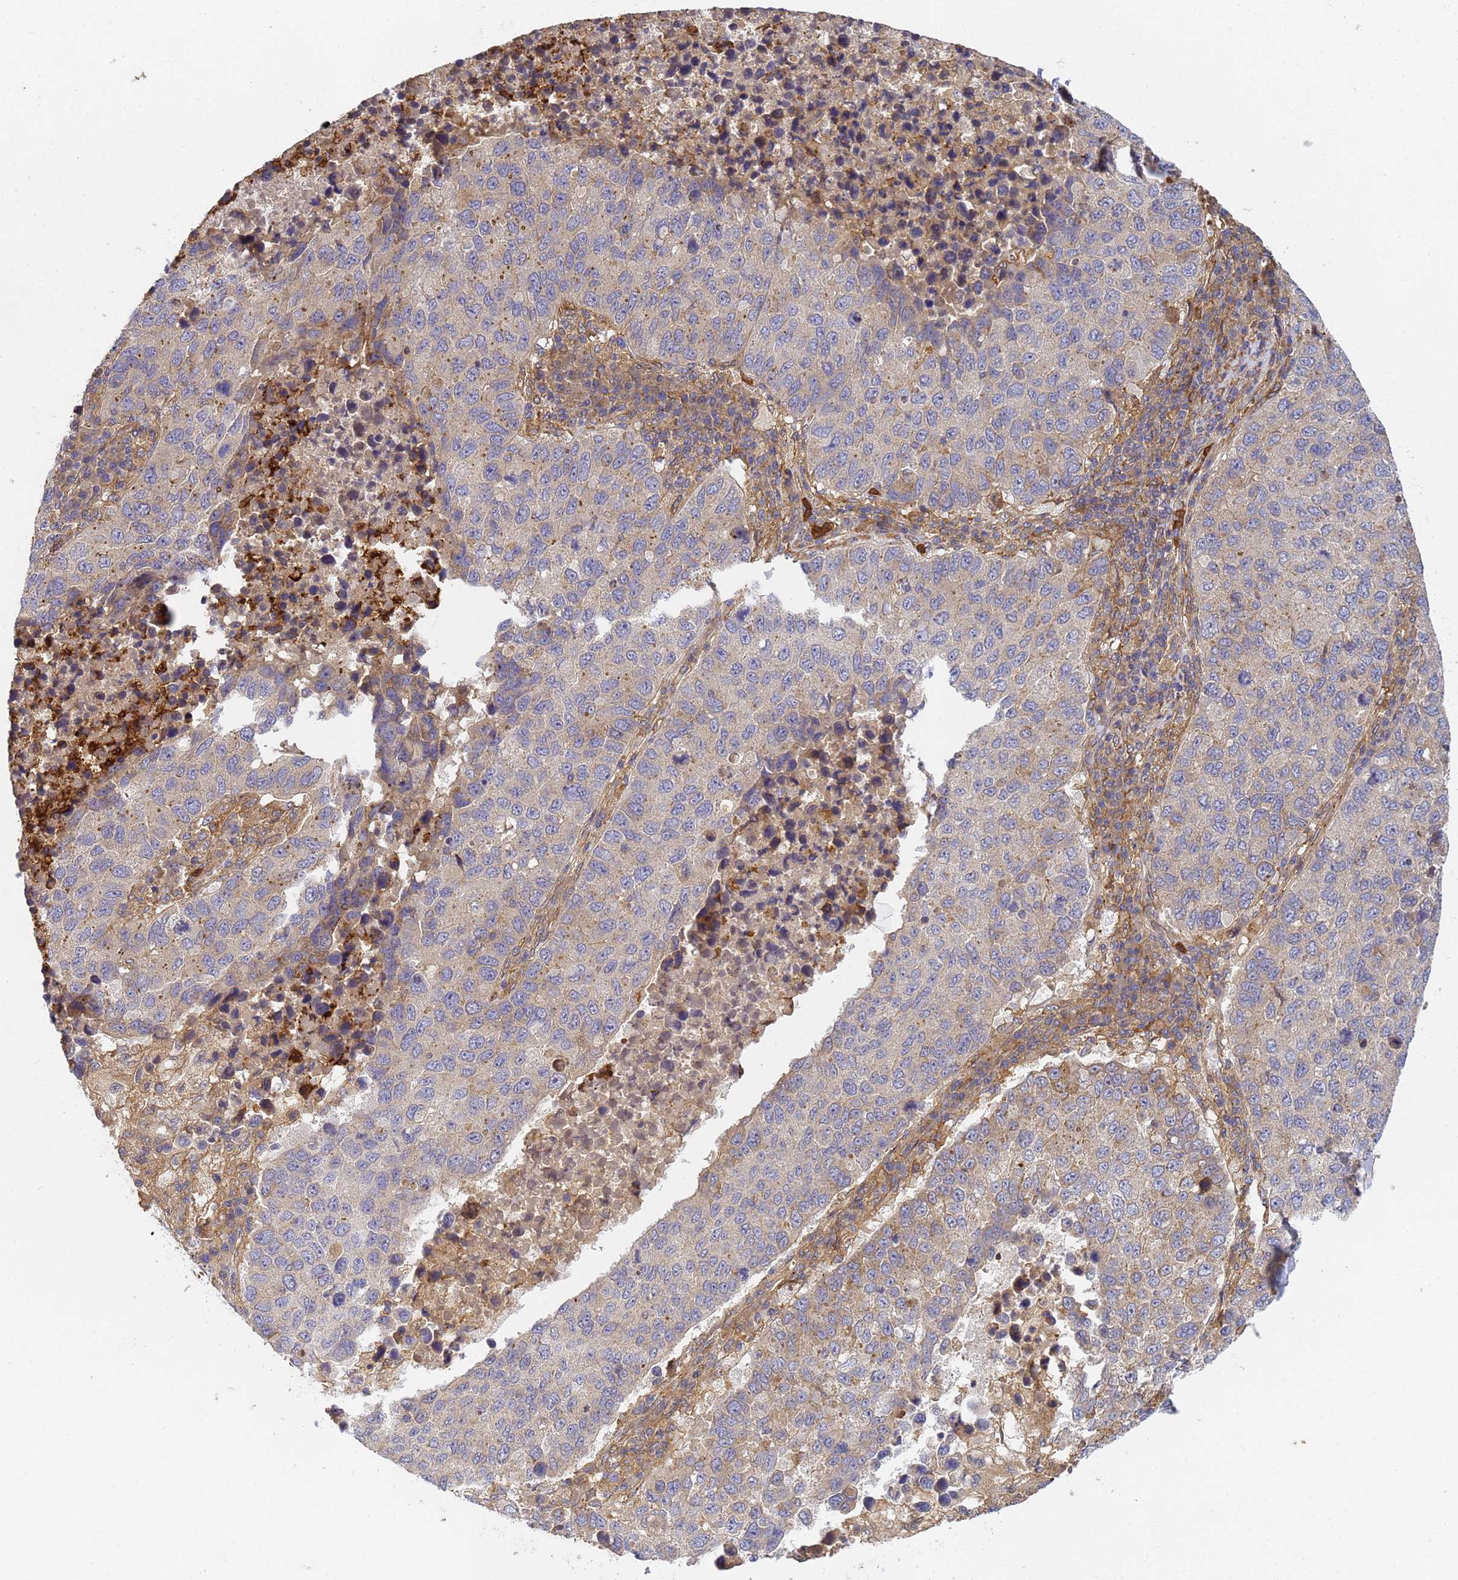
{"staining": {"intensity": "weak", "quantity": "25%-75%", "location": "cytoplasmic/membranous"}, "tissue": "lung cancer", "cell_type": "Tumor cells", "image_type": "cancer", "snomed": [{"axis": "morphology", "description": "Squamous cell carcinoma, NOS"}, {"axis": "topography", "description": "Lung"}], "caption": "Human lung cancer stained with a protein marker reveals weak staining in tumor cells.", "gene": "C8orf34", "patient": {"sex": "male", "age": 73}}